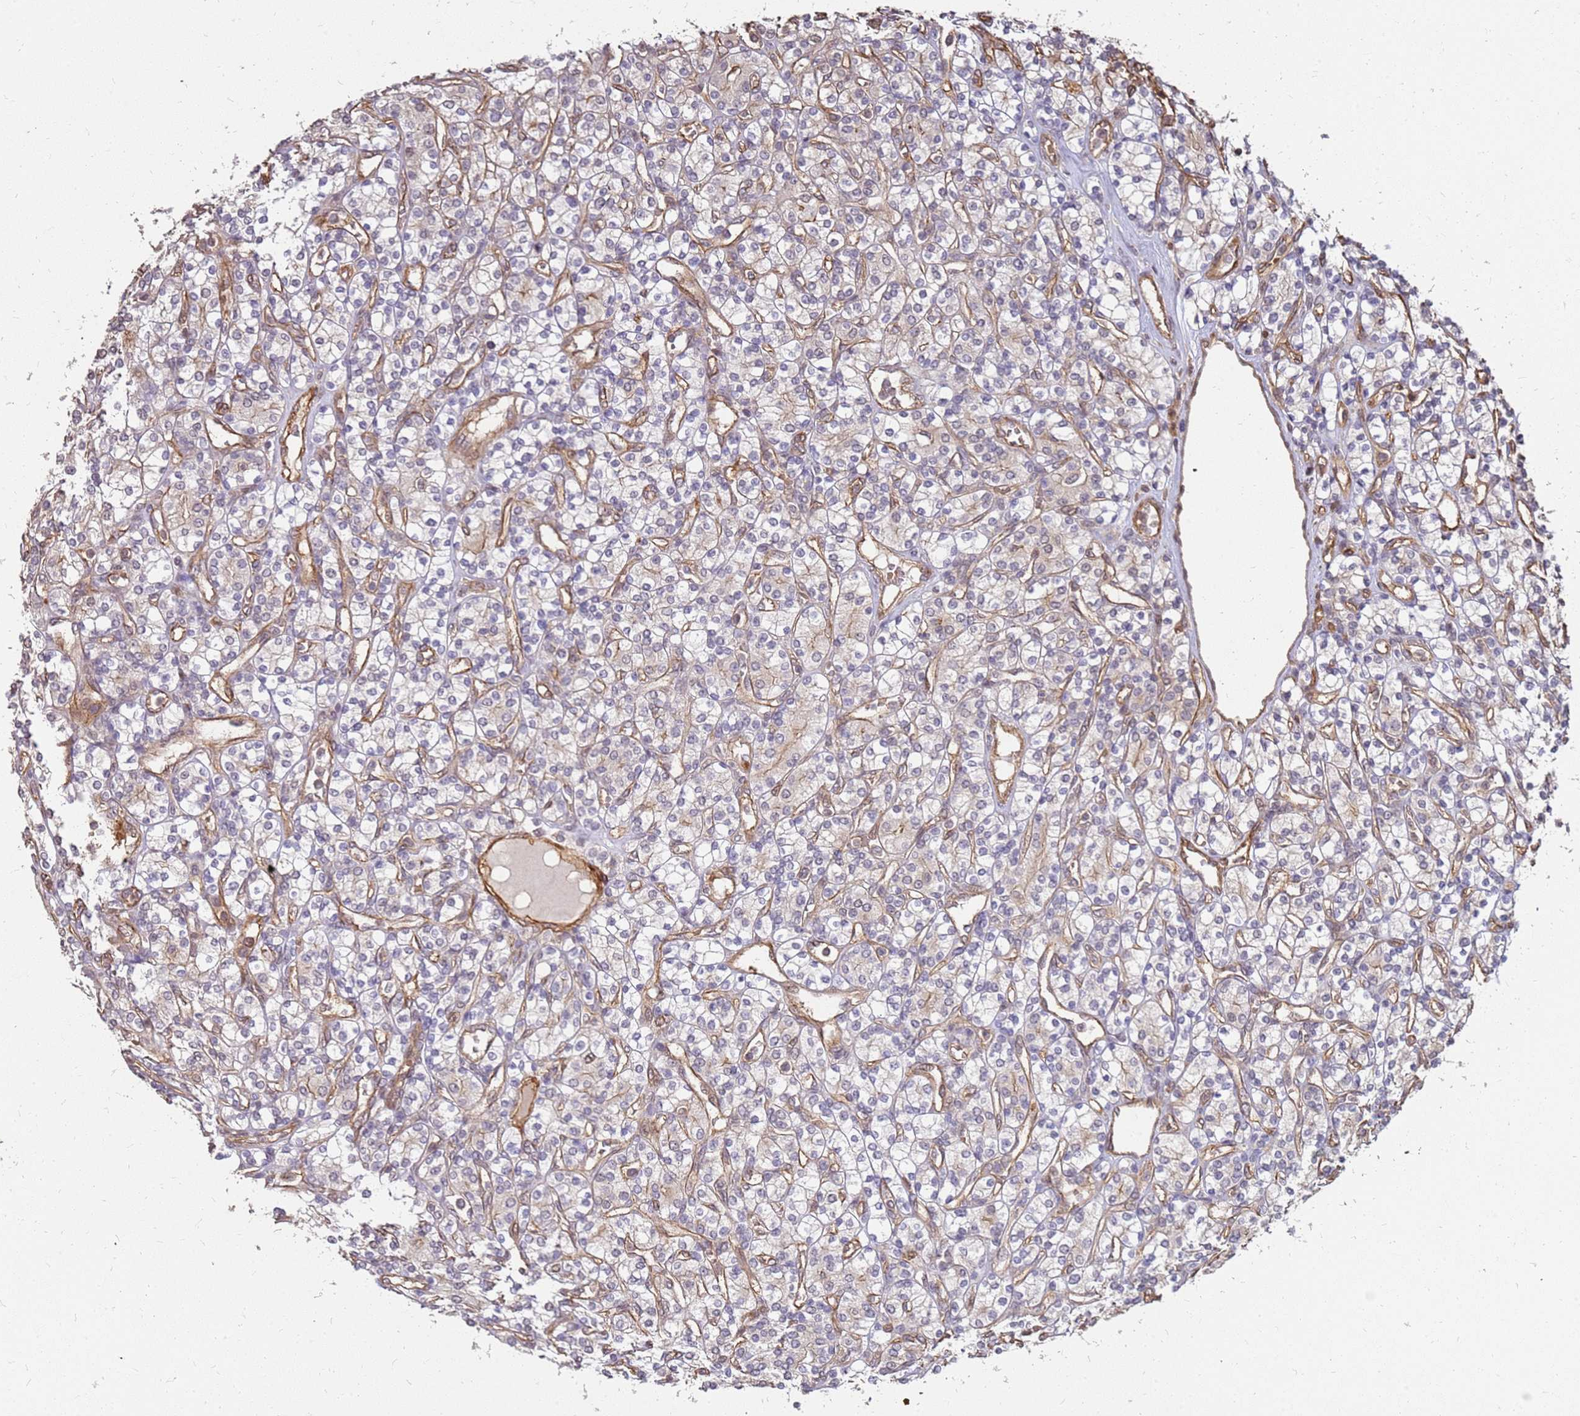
{"staining": {"intensity": "weak", "quantity": "<25%", "location": "cytoplasmic/membranous"}, "tissue": "renal cancer", "cell_type": "Tumor cells", "image_type": "cancer", "snomed": [{"axis": "morphology", "description": "Adenocarcinoma, NOS"}, {"axis": "topography", "description": "Kidney"}], "caption": "A histopathology image of renal cancer stained for a protein displays no brown staining in tumor cells. (DAB (3,3'-diaminobenzidine) immunohistochemistry (IHC) with hematoxylin counter stain).", "gene": "ST18", "patient": {"sex": "male", "age": 77}}